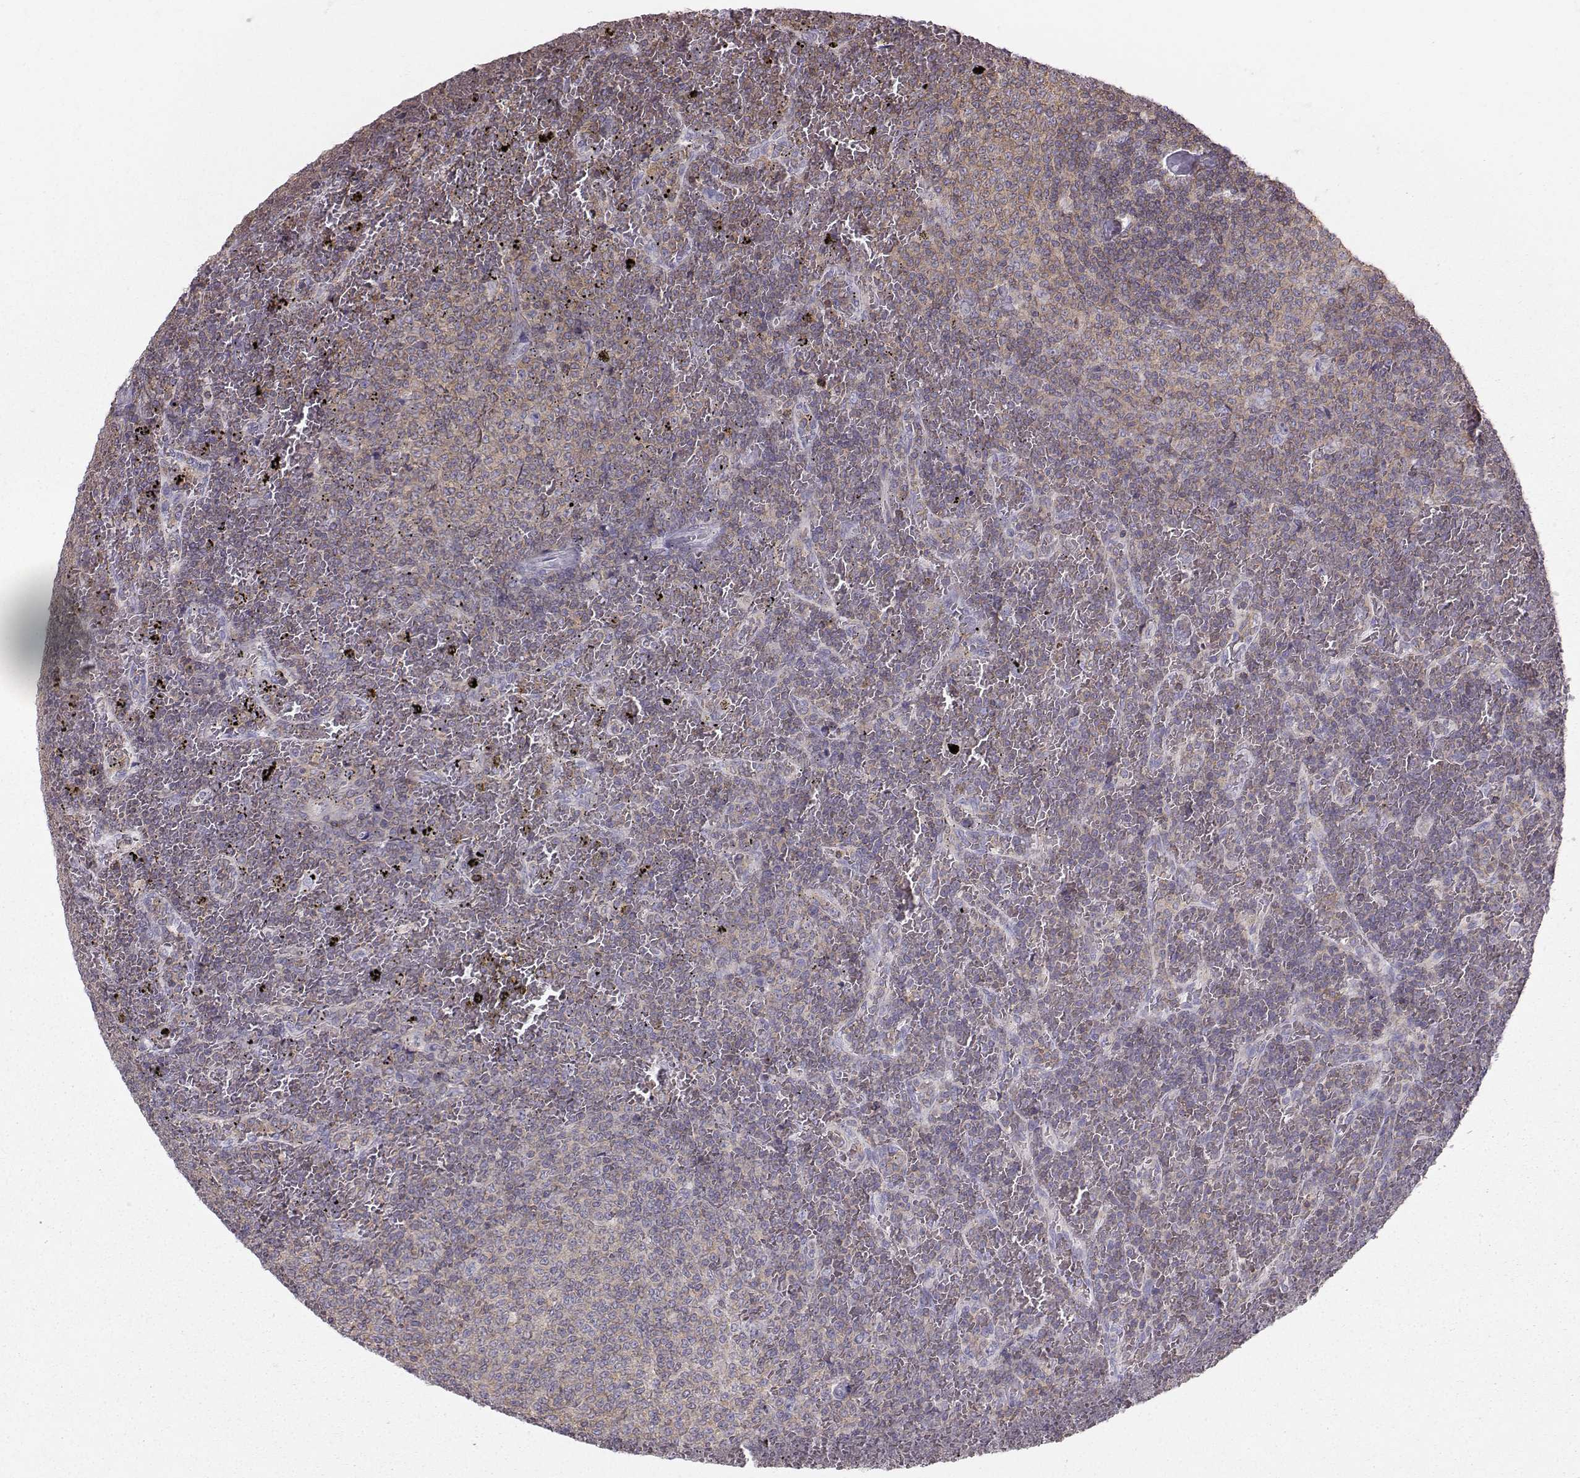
{"staining": {"intensity": "moderate", "quantity": ">75%", "location": "cytoplasmic/membranous"}, "tissue": "lymphoma", "cell_type": "Tumor cells", "image_type": "cancer", "snomed": [{"axis": "morphology", "description": "Malignant lymphoma, non-Hodgkin's type, Low grade"}, {"axis": "topography", "description": "Spleen"}], "caption": "IHC histopathology image of lymphoma stained for a protein (brown), which reveals medium levels of moderate cytoplasmic/membranous positivity in approximately >75% of tumor cells.", "gene": "ZBTB32", "patient": {"sex": "female", "age": 77}}